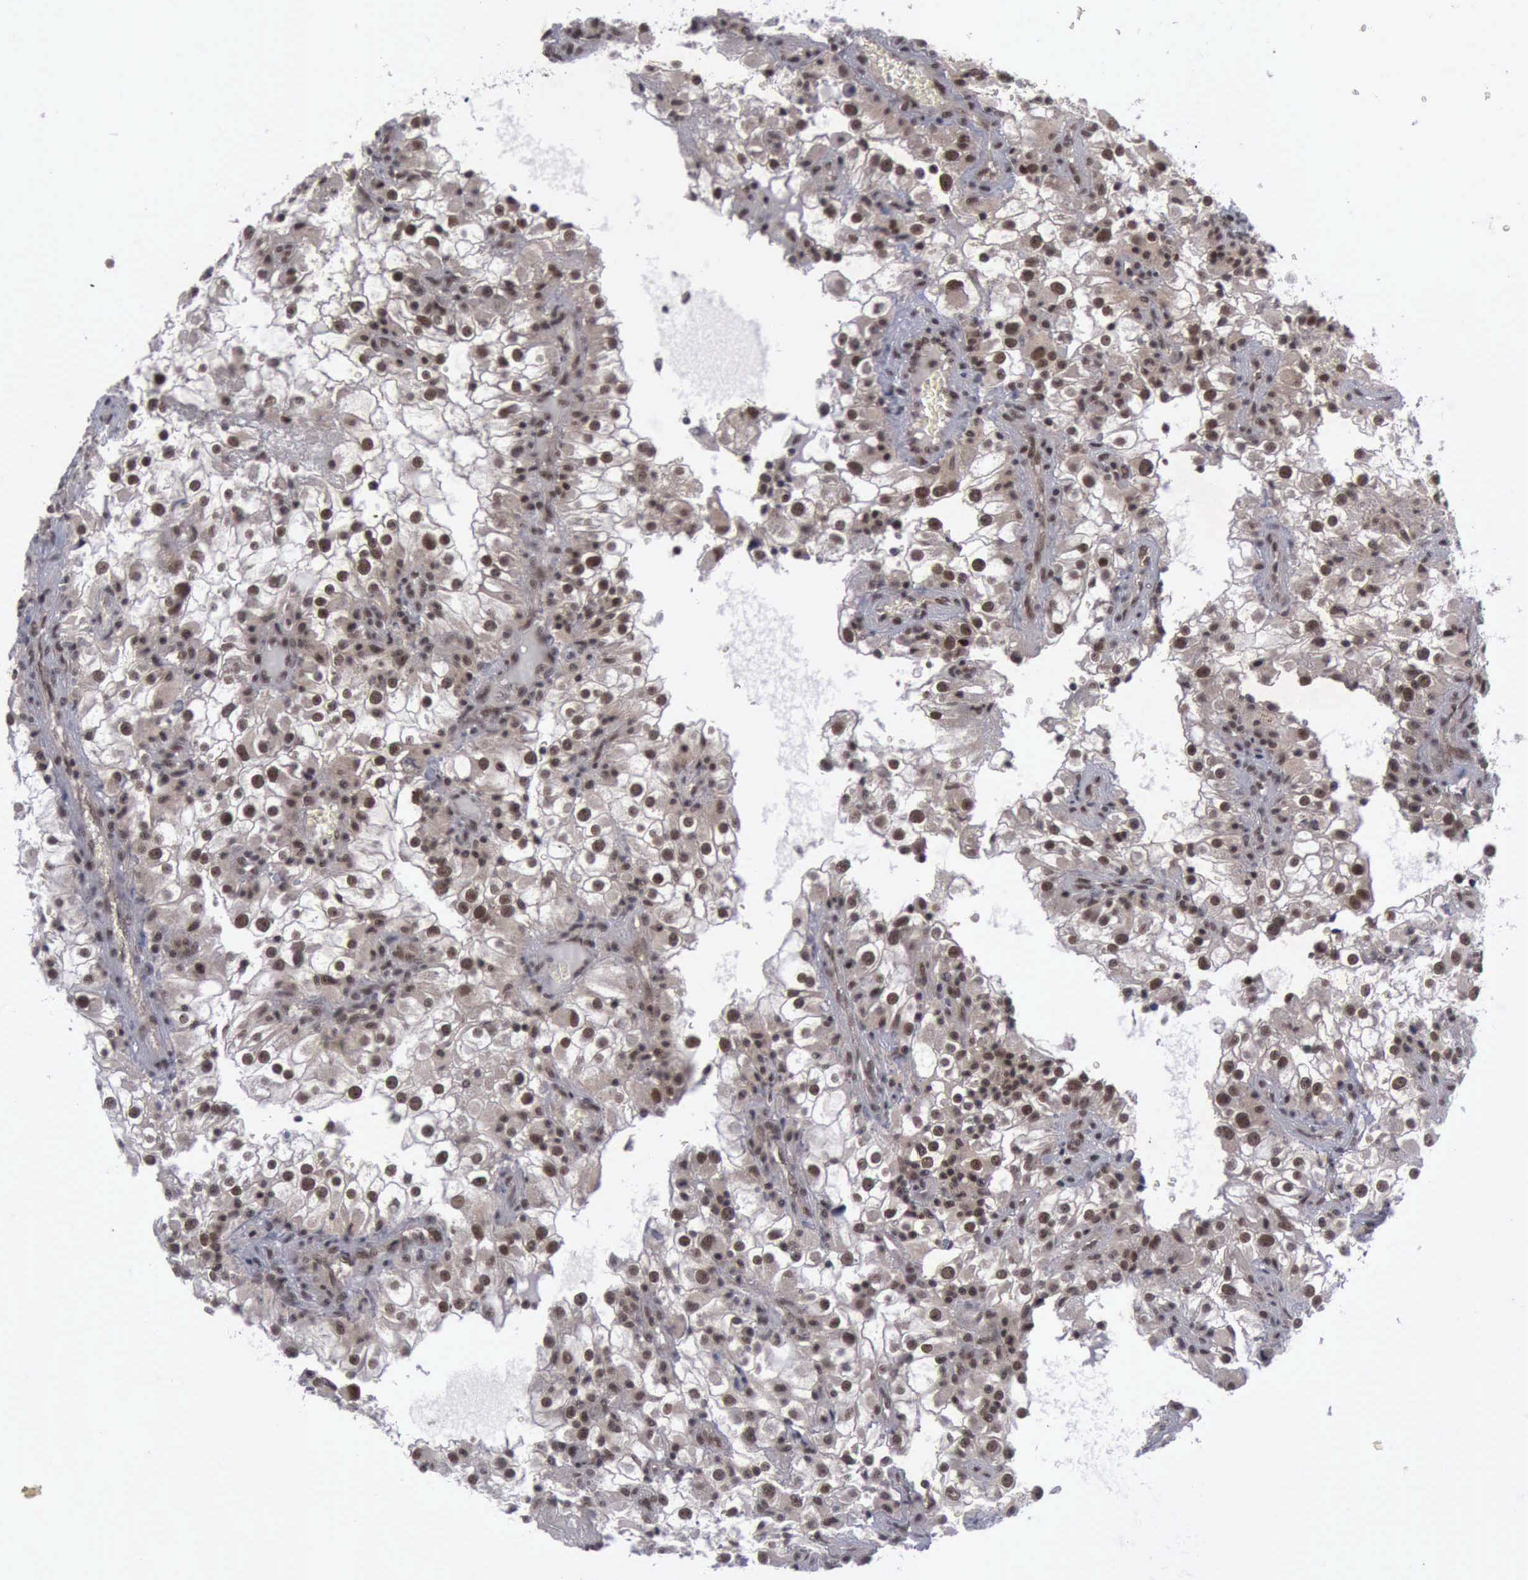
{"staining": {"intensity": "moderate", "quantity": ">75%", "location": "cytoplasmic/membranous,nuclear"}, "tissue": "renal cancer", "cell_type": "Tumor cells", "image_type": "cancer", "snomed": [{"axis": "morphology", "description": "Adenocarcinoma, NOS"}, {"axis": "topography", "description": "Kidney"}], "caption": "A medium amount of moderate cytoplasmic/membranous and nuclear staining is identified in approximately >75% of tumor cells in renal adenocarcinoma tissue.", "gene": "ATM", "patient": {"sex": "female", "age": 52}}